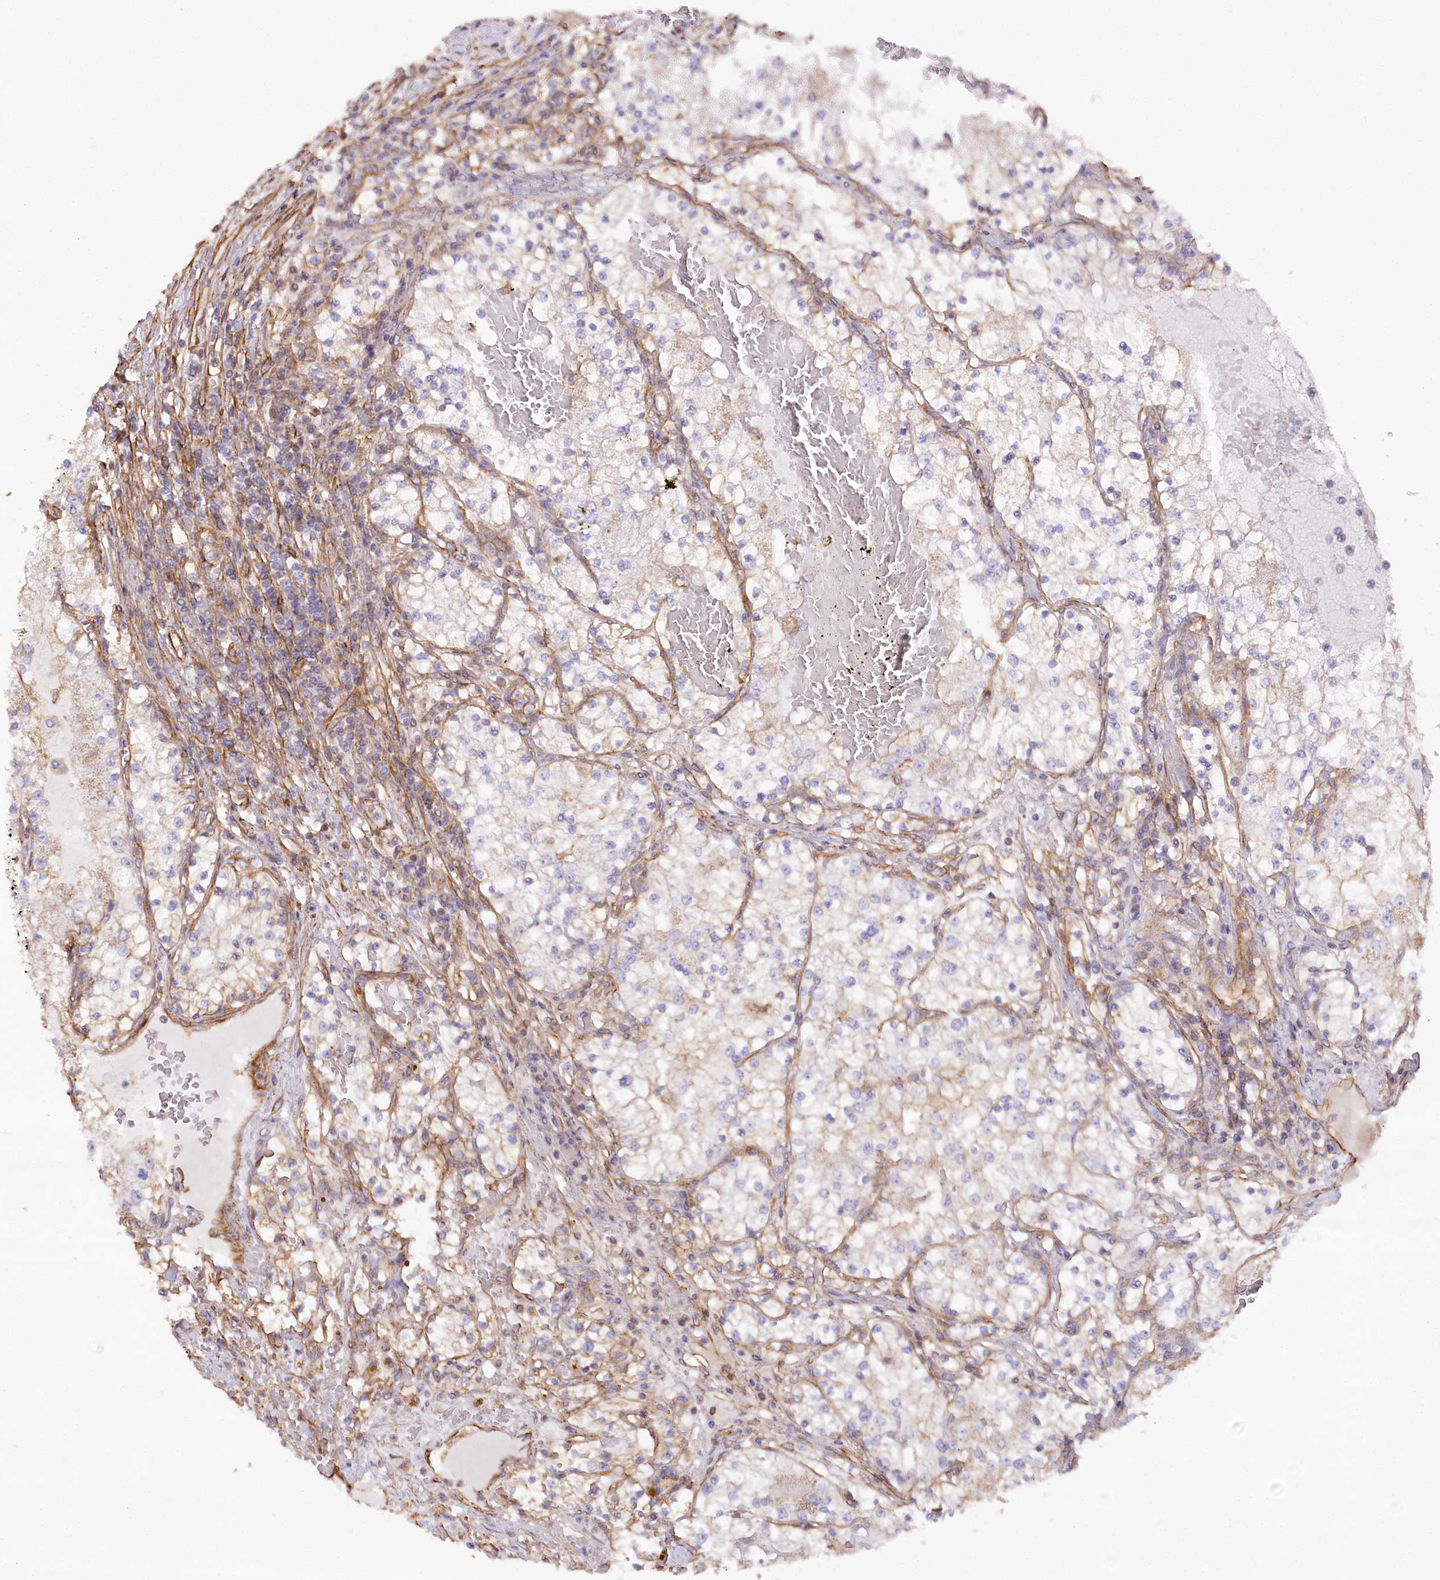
{"staining": {"intensity": "negative", "quantity": "none", "location": "none"}, "tissue": "renal cancer", "cell_type": "Tumor cells", "image_type": "cancer", "snomed": [{"axis": "morphology", "description": "Normal tissue, NOS"}, {"axis": "morphology", "description": "Adenocarcinoma, NOS"}, {"axis": "topography", "description": "Kidney"}], "caption": "A high-resolution micrograph shows IHC staining of renal cancer (adenocarcinoma), which shows no significant positivity in tumor cells.", "gene": "SYNPO2", "patient": {"sex": "male", "age": 68}}